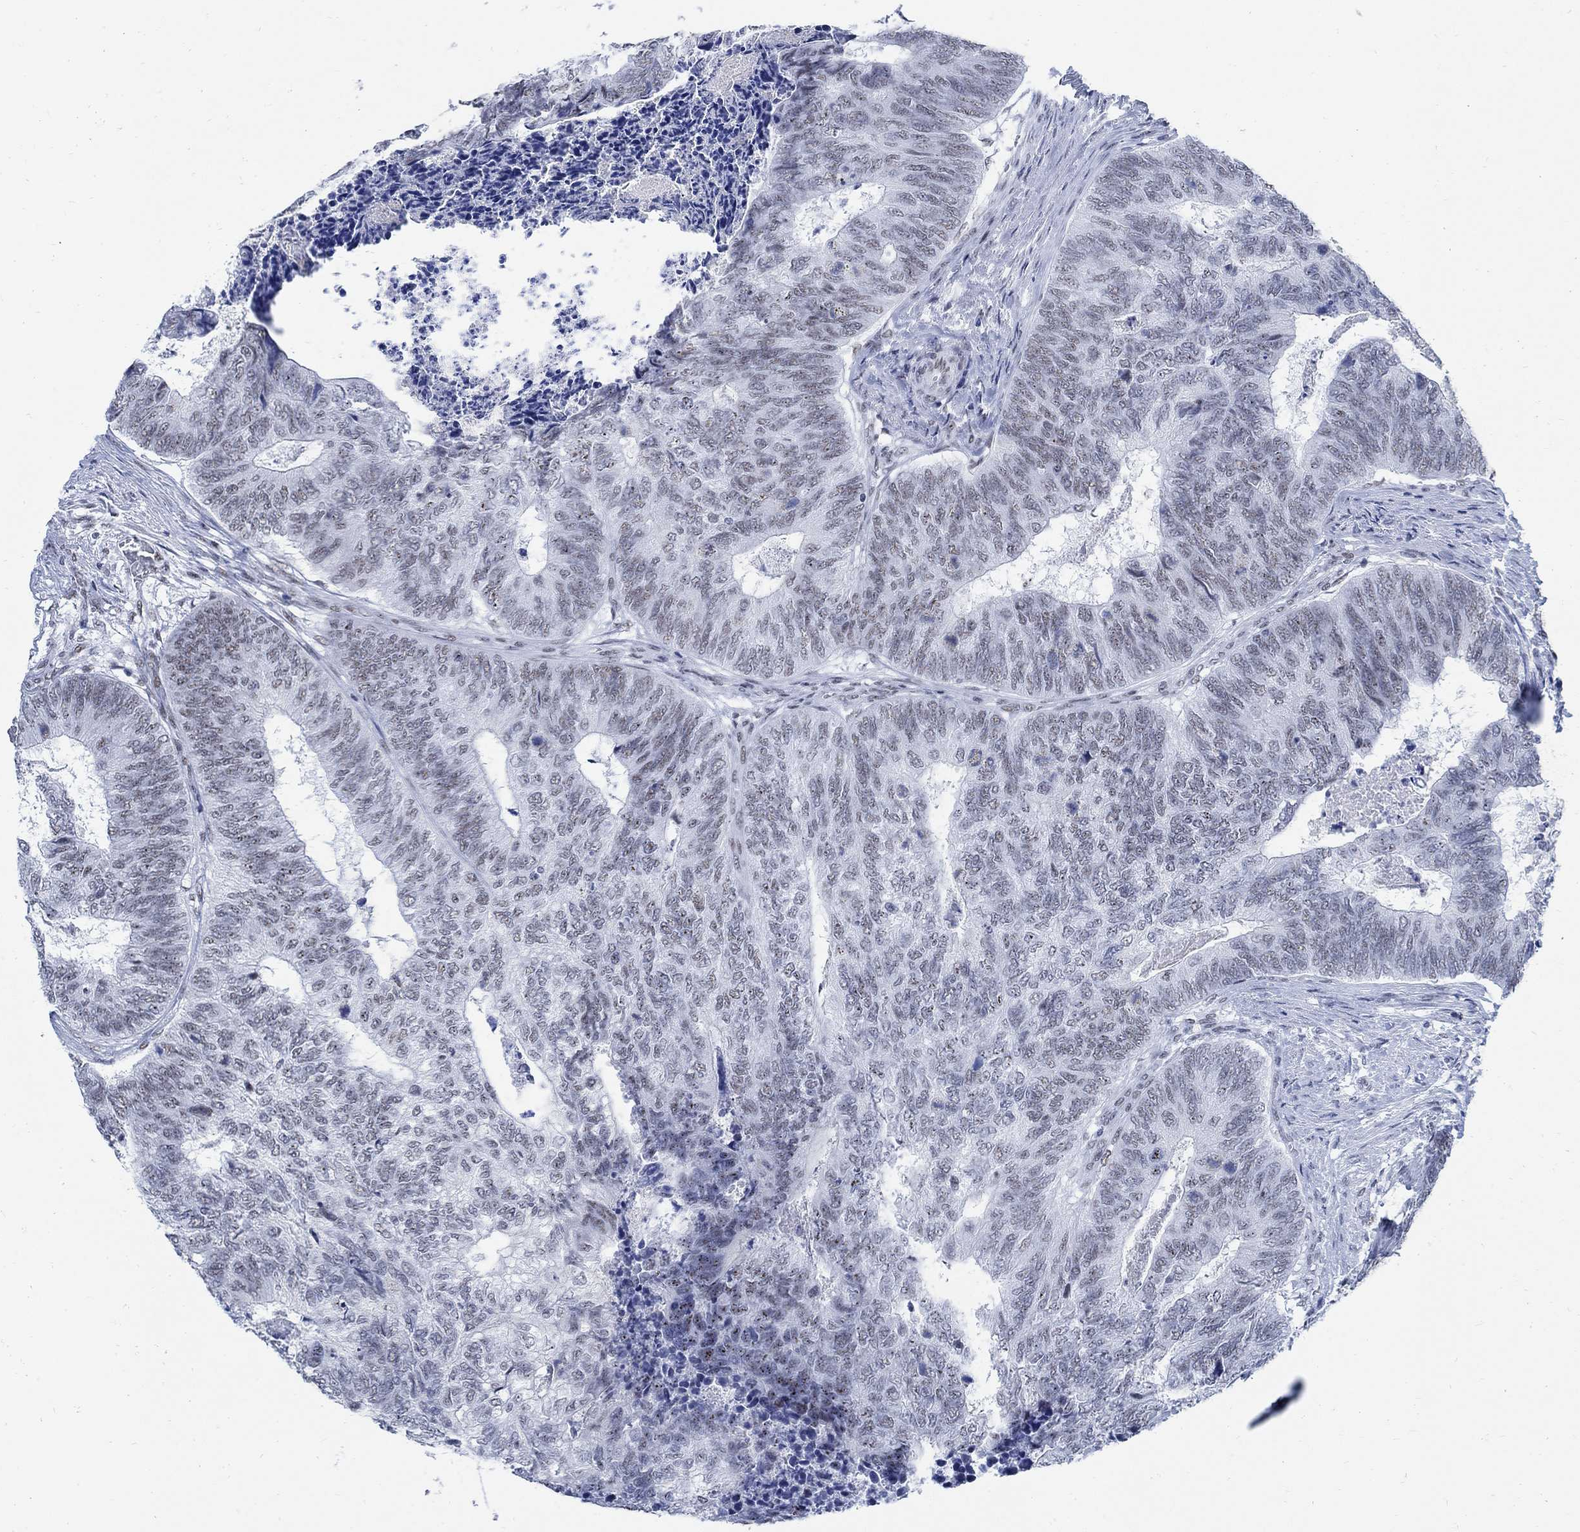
{"staining": {"intensity": "moderate", "quantity": "<25%", "location": "nuclear"}, "tissue": "colorectal cancer", "cell_type": "Tumor cells", "image_type": "cancer", "snomed": [{"axis": "morphology", "description": "Adenocarcinoma, NOS"}, {"axis": "topography", "description": "Colon"}], "caption": "A high-resolution histopathology image shows IHC staining of adenocarcinoma (colorectal), which exhibits moderate nuclear expression in about <25% of tumor cells. Nuclei are stained in blue.", "gene": "DLK1", "patient": {"sex": "female", "age": 67}}